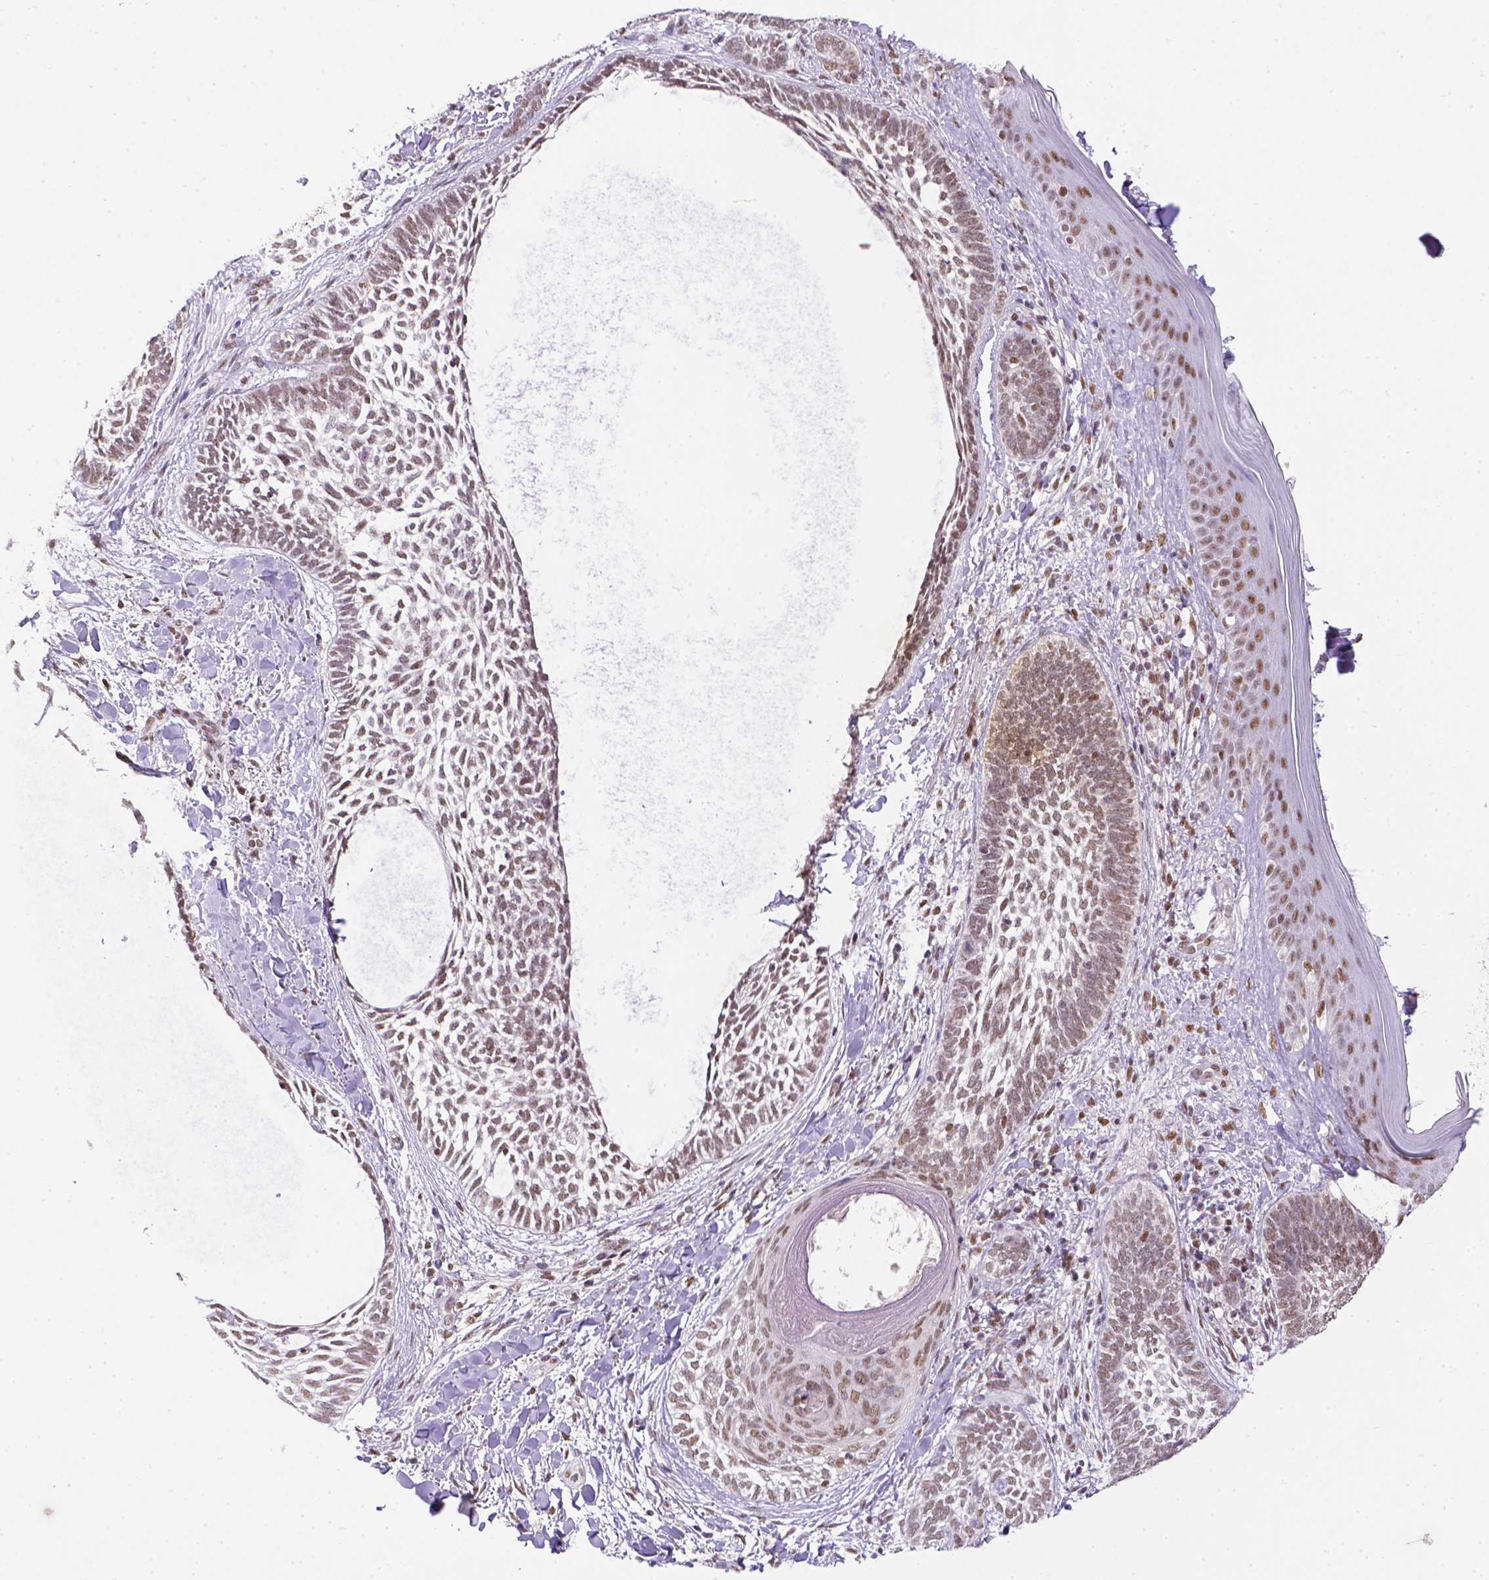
{"staining": {"intensity": "weak", "quantity": ">75%", "location": "nuclear"}, "tissue": "skin cancer", "cell_type": "Tumor cells", "image_type": "cancer", "snomed": [{"axis": "morphology", "description": "Normal tissue, NOS"}, {"axis": "morphology", "description": "Basal cell carcinoma"}, {"axis": "topography", "description": "Skin"}], "caption": "Tumor cells reveal low levels of weak nuclear staining in approximately >75% of cells in skin cancer (basal cell carcinoma). The staining is performed using DAB (3,3'-diaminobenzidine) brown chromogen to label protein expression. The nuclei are counter-stained blue using hematoxylin.", "gene": "ERCC1", "patient": {"sex": "male", "age": 46}}